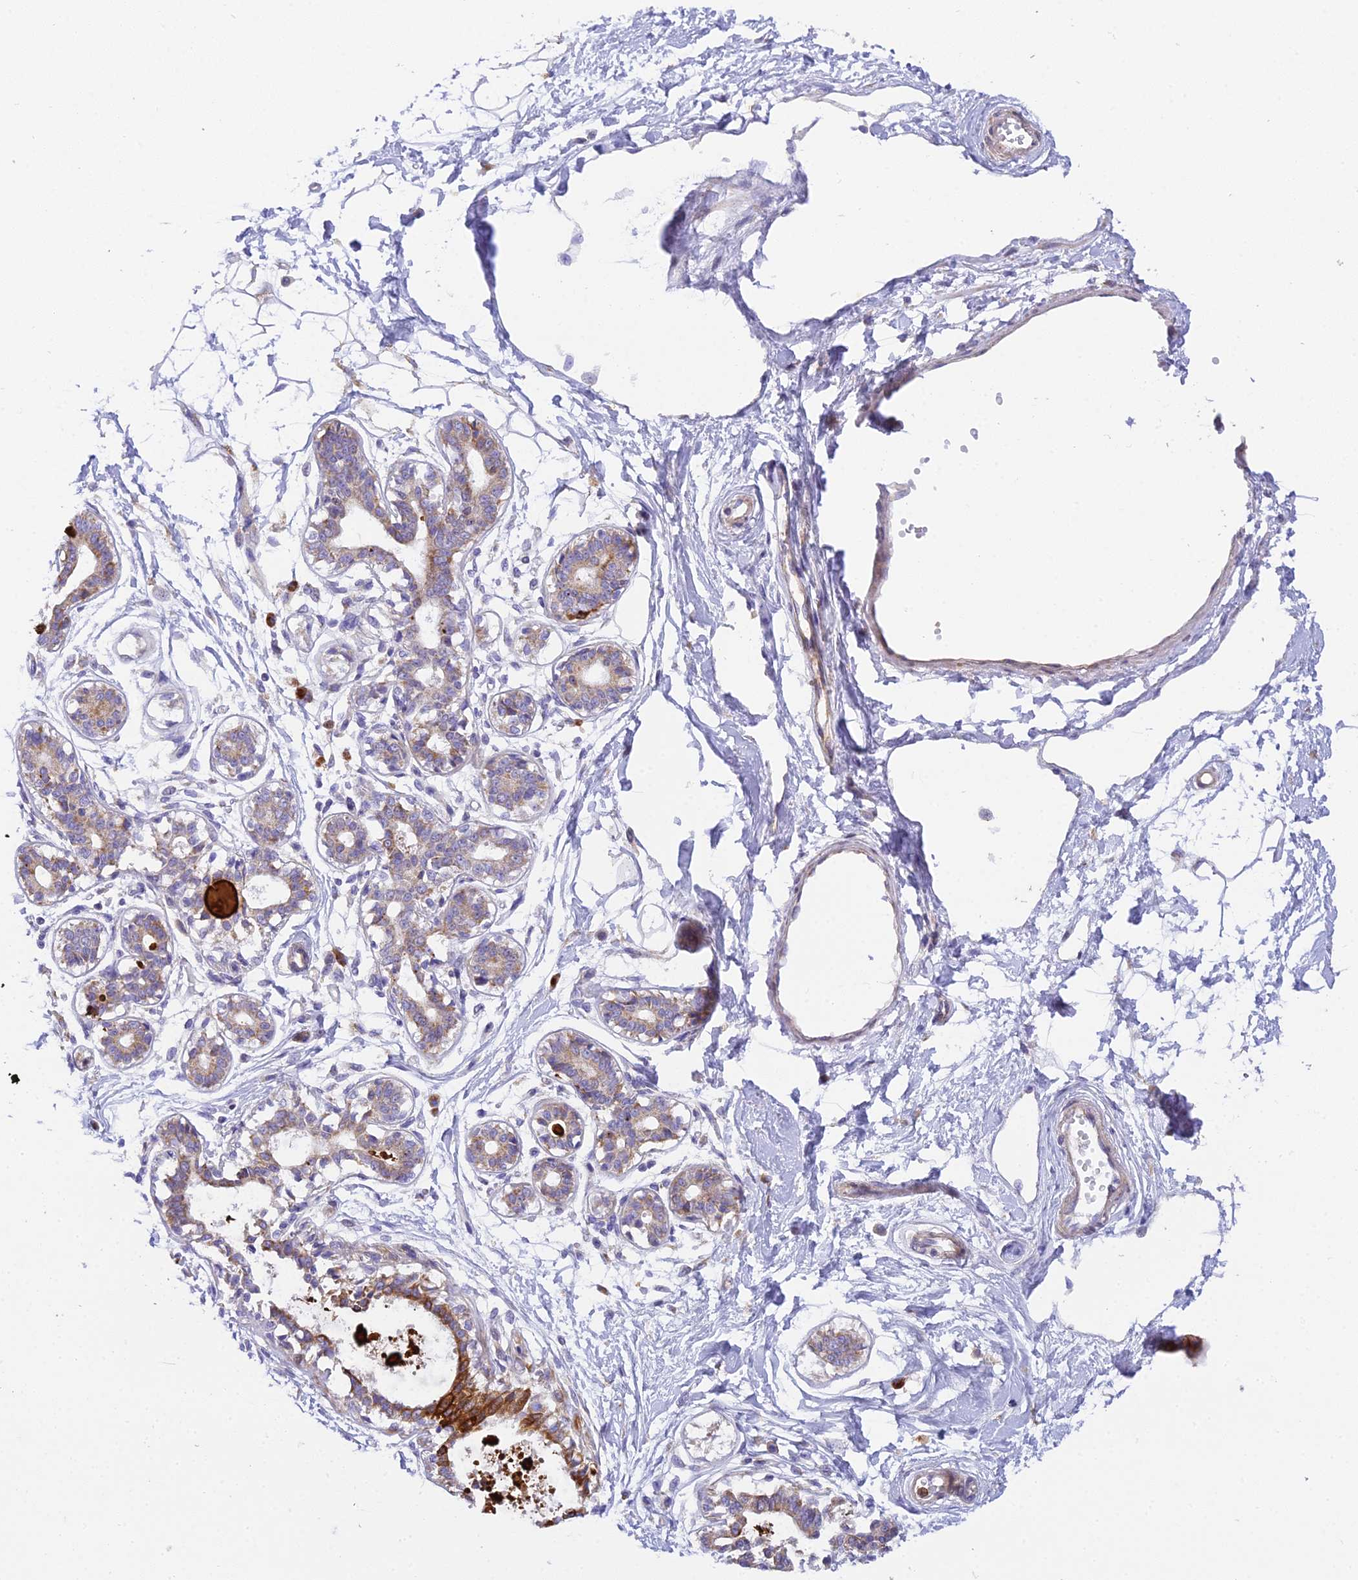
{"staining": {"intensity": "negative", "quantity": "none", "location": "none"}, "tissue": "breast", "cell_type": "Adipocytes", "image_type": "normal", "snomed": [{"axis": "morphology", "description": "Normal tissue, NOS"}, {"axis": "topography", "description": "Breast"}], "caption": "Adipocytes show no significant protein expression in normal breast.", "gene": "CLCN7", "patient": {"sex": "female", "age": 45}}